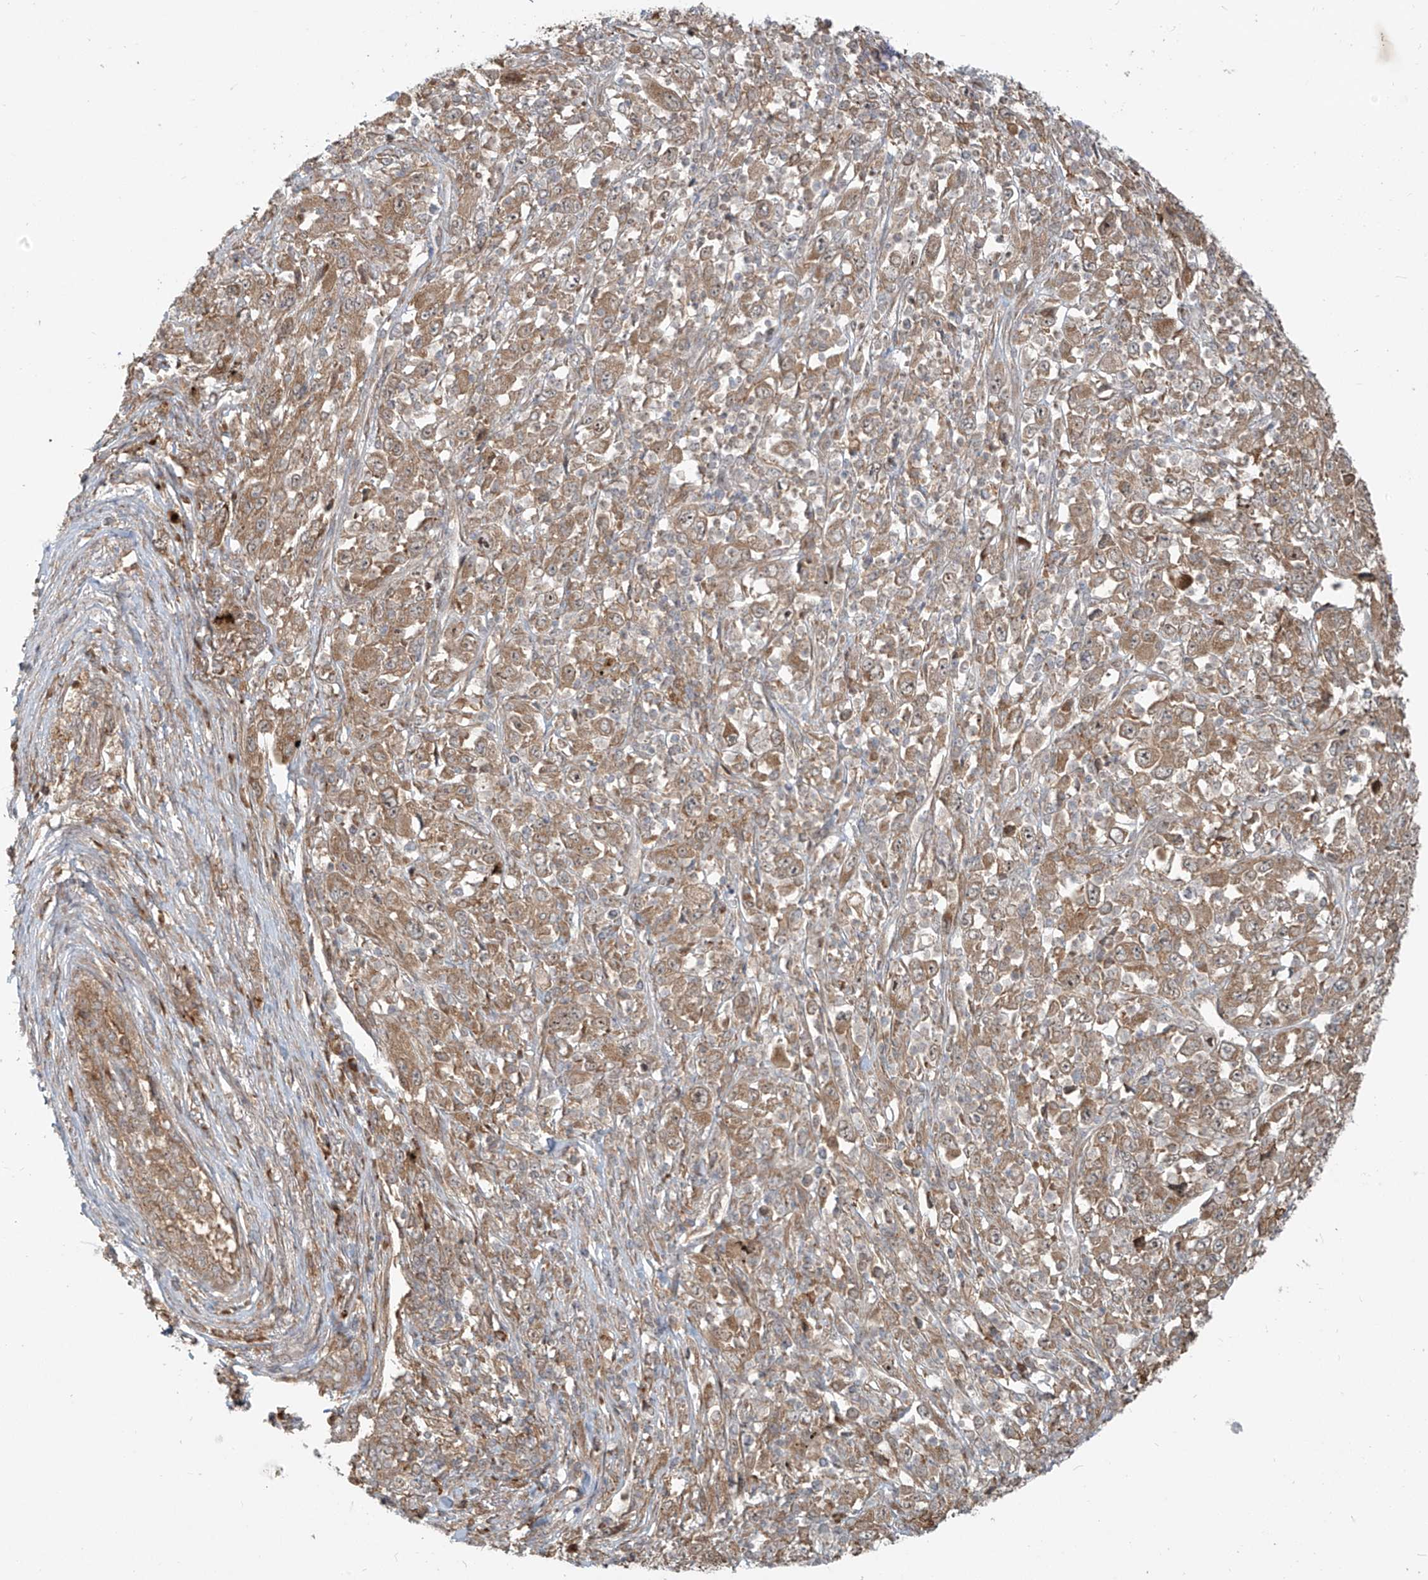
{"staining": {"intensity": "moderate", "quantity": ">75%", "location": "cytoplasmic/membranous,nuclear"}, "tissue": "melanoma", "cell_type": "Tumor cells", "image_type": "cancer", "snomed": [{"axis": "morphology", "description": "Malignant melanoma, Metastatic site"}, {"axis": "topography", "description": "Skin"}], "caption": "Brown immunohistochemical staining in human melanoma shows moderate cytoplasmic/membranous and nuclear expression in approximately >75% of tumor cells.", "gene": "KATNIP", "patient": {"sex": "female", "age": 56}}